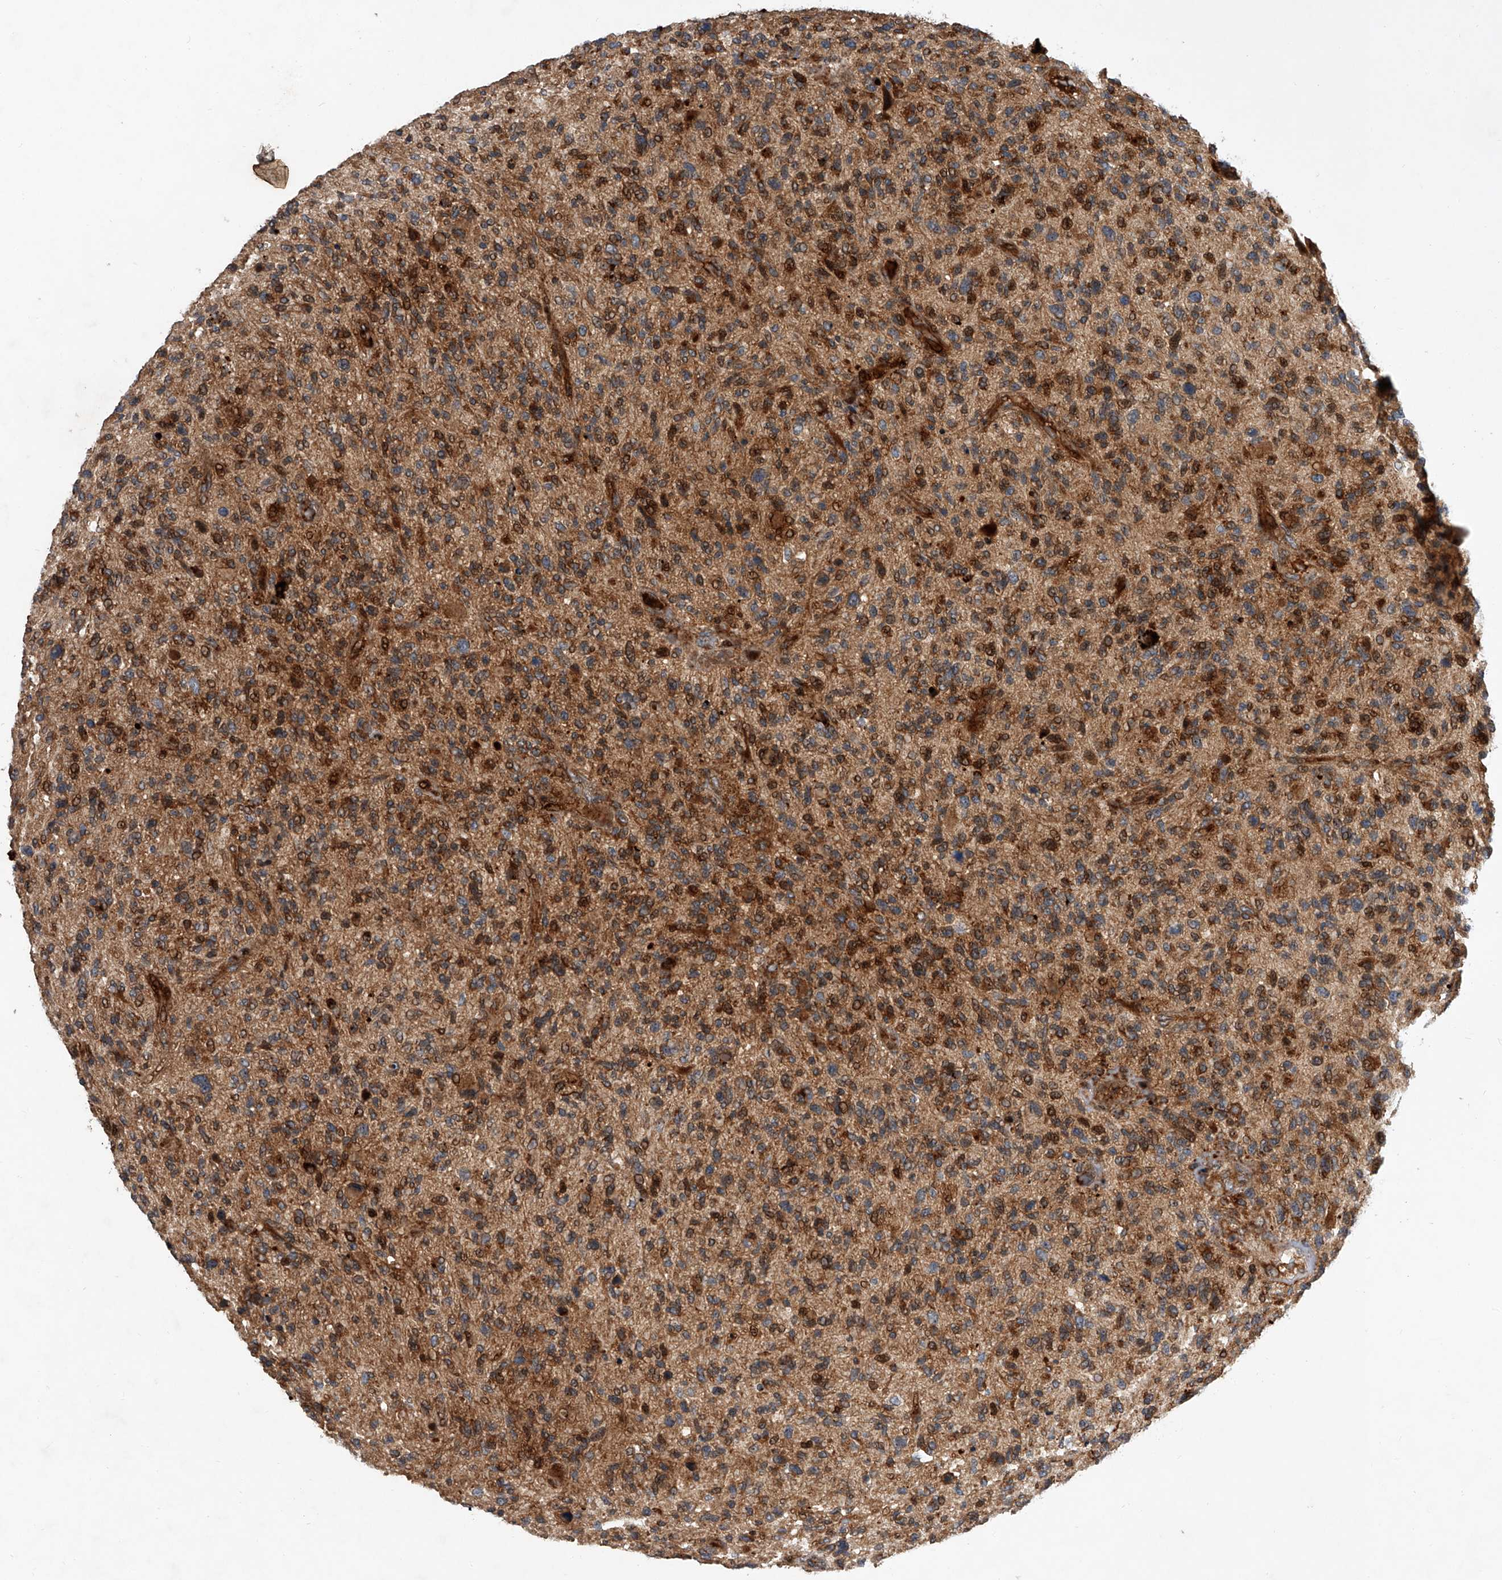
{"staining": {"intensity": "moderate", "quantity": "25%-75%", "location": "cytoplasmic/membranous"}, "tissue": "glioma", "cell_type": "Tumor cells", "image_type": "cancer", "snomed": [{"axis": "morphology", "description": "Glioma, malignant, High grade"}, {"axis": "topography", "description": "Brain"}], "caption": "Tumor cells display medium levels of moderate cytoplasmic/membranous positivity in approximately 25%-75% of cells in human glioma. (brown staining indicates protein expression, while blue staining denotes nuclei).", "gene": "USP47", "patient": {"sex": "male", "age": 47}}